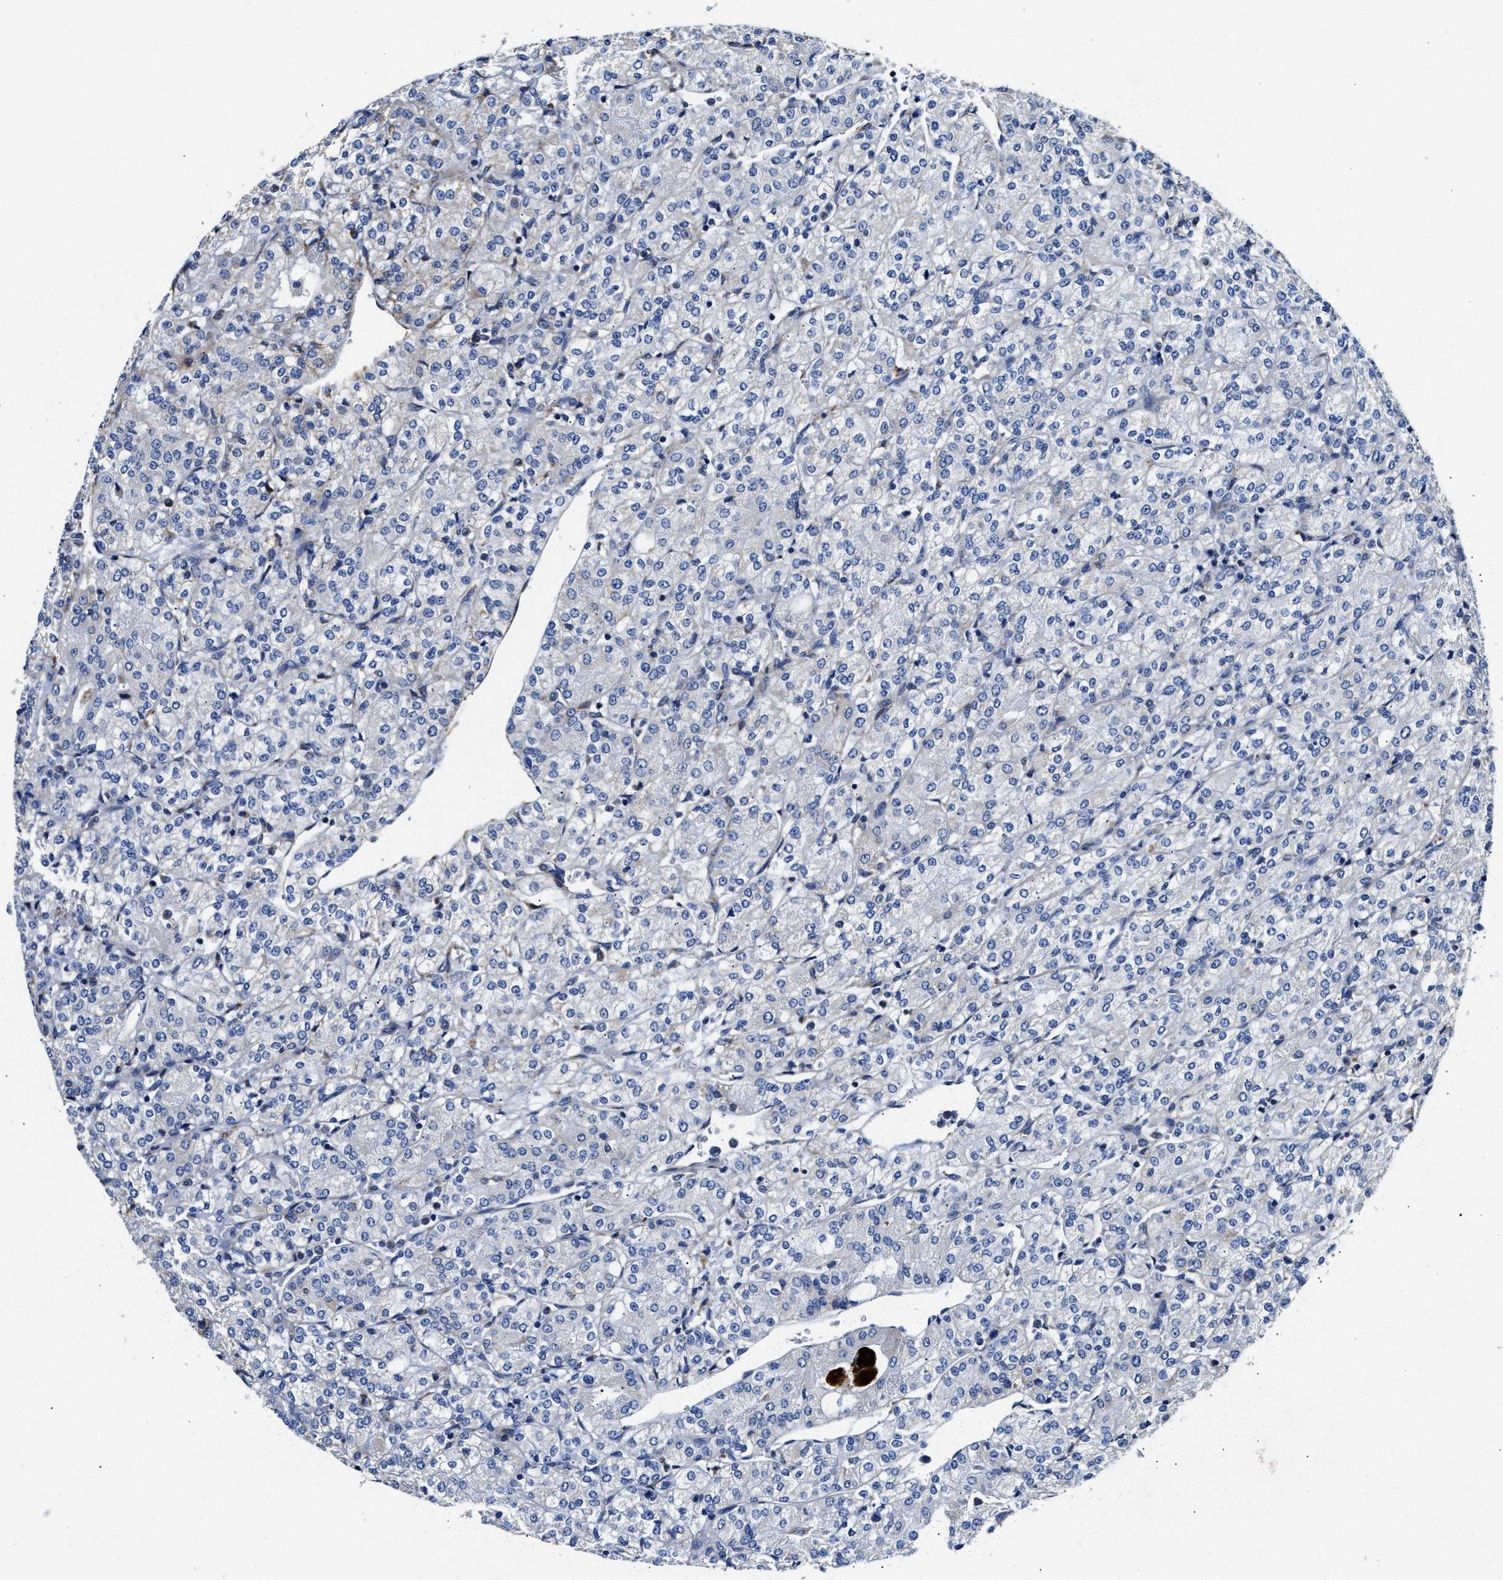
{"staining": {"intensity": "negative", "quantity": "none", "location": "none"}, "tissue": "renal cancer", "cell_type": "Tumor cells", "image_type": "cancer", "snomed": [{"axis": "morphology", "description": "Adenocarcinoma, NOS"}, {"axis": "topography", "description": "Kidney"}], "caption": "IHC image of neoplastic tissue: renal cancer (adenocarcinoma) stained with DAB (3,3'-diaminobenzidine) reveals no significant protein staining in tumor cells.", "gene": "ACADVL", "patient": {"sex": "male", "age": 77}}